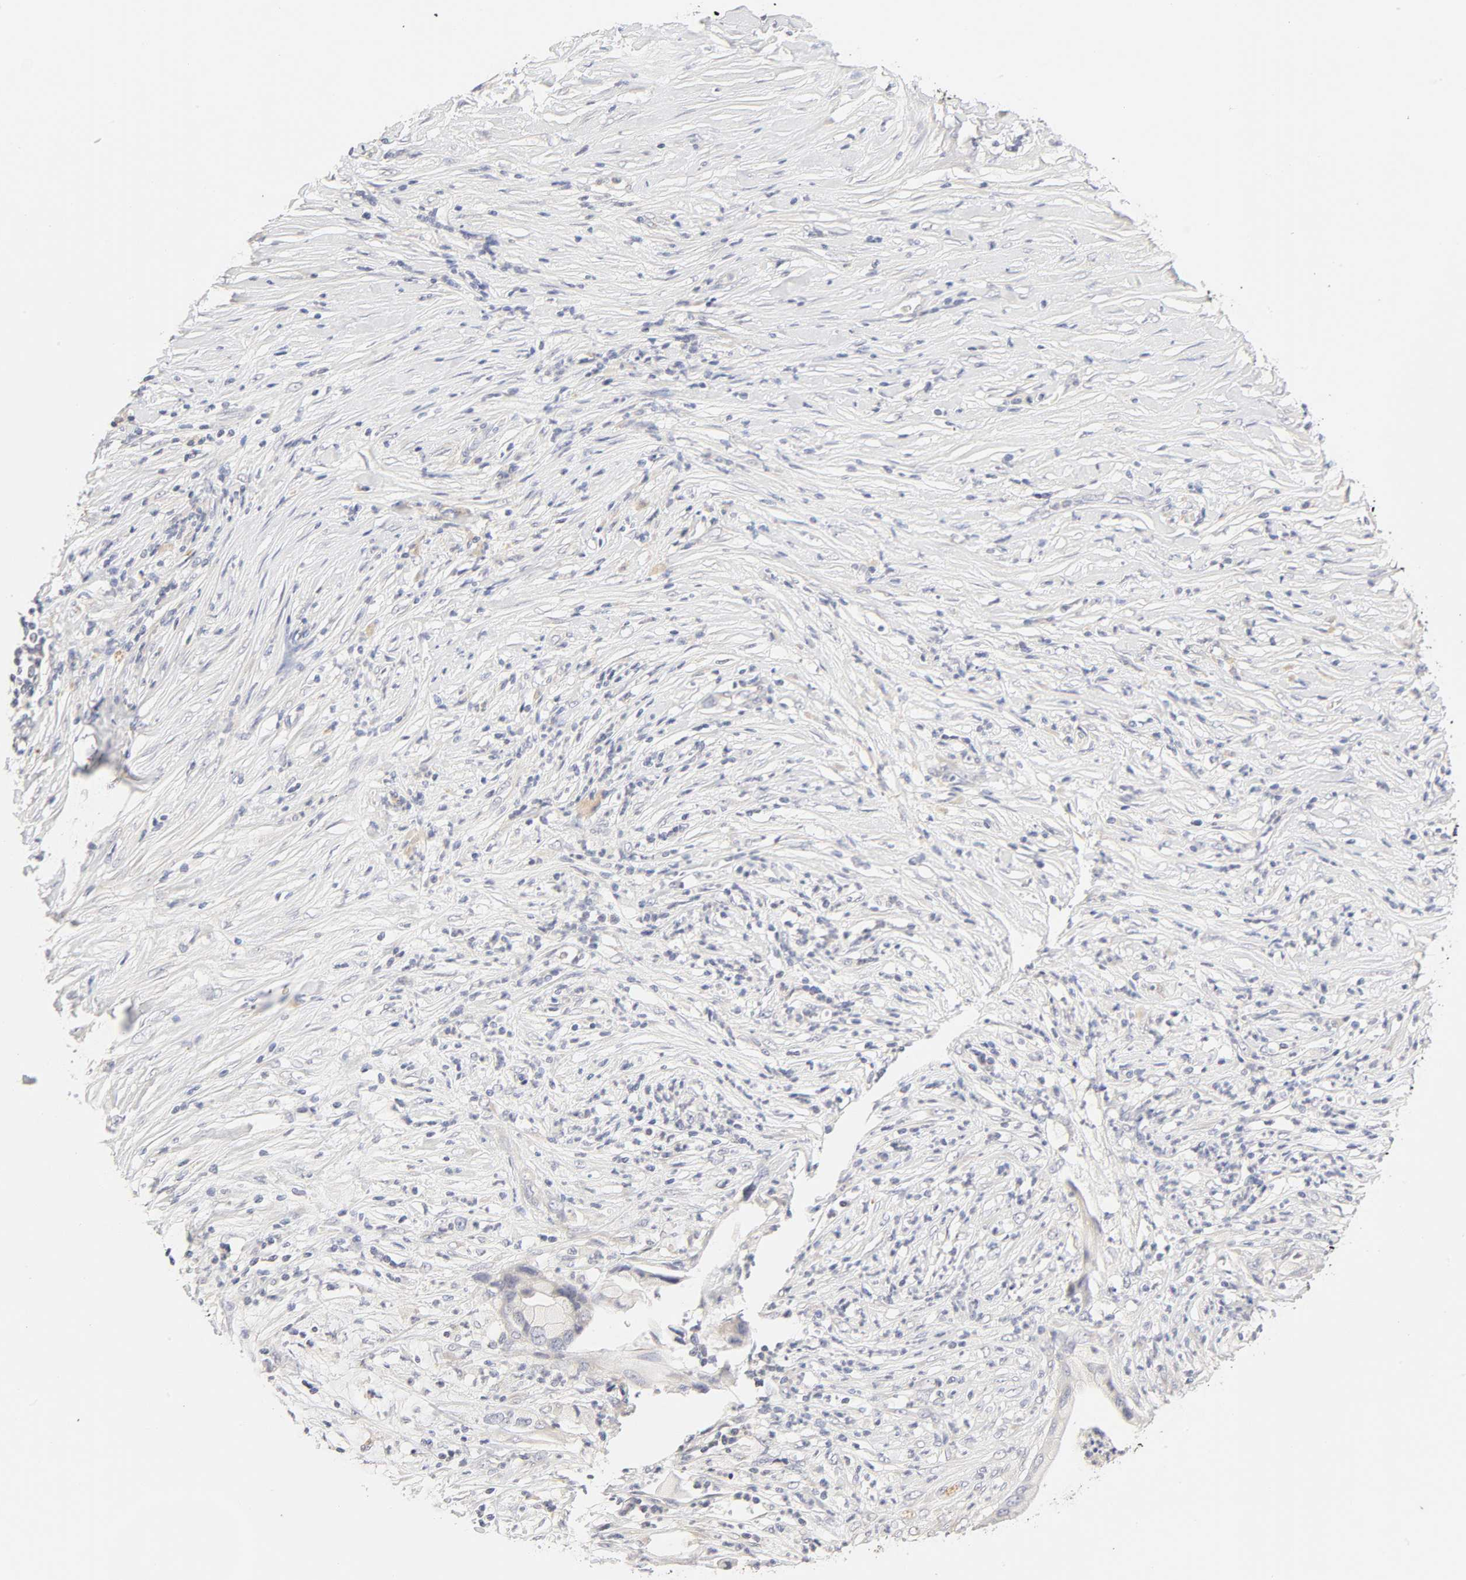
{"staining": {"intensity": "negative", "quantity": "none", "location": "none"}, "tissue": "pancreatic cancer", "cell_type": "Tumor cells", "image_type": "cancer", "snomed": [{"axis": "morphology", "description": "Adenocarcinoma, NOS"}, {"axis": "topography", "description": "Pancreas"}], "caption": "Tumor cells show no significant protein staining in pancreatic cancer.", "gene": "CYP4B1", "patient": {"sex": "female", "age": 59}}